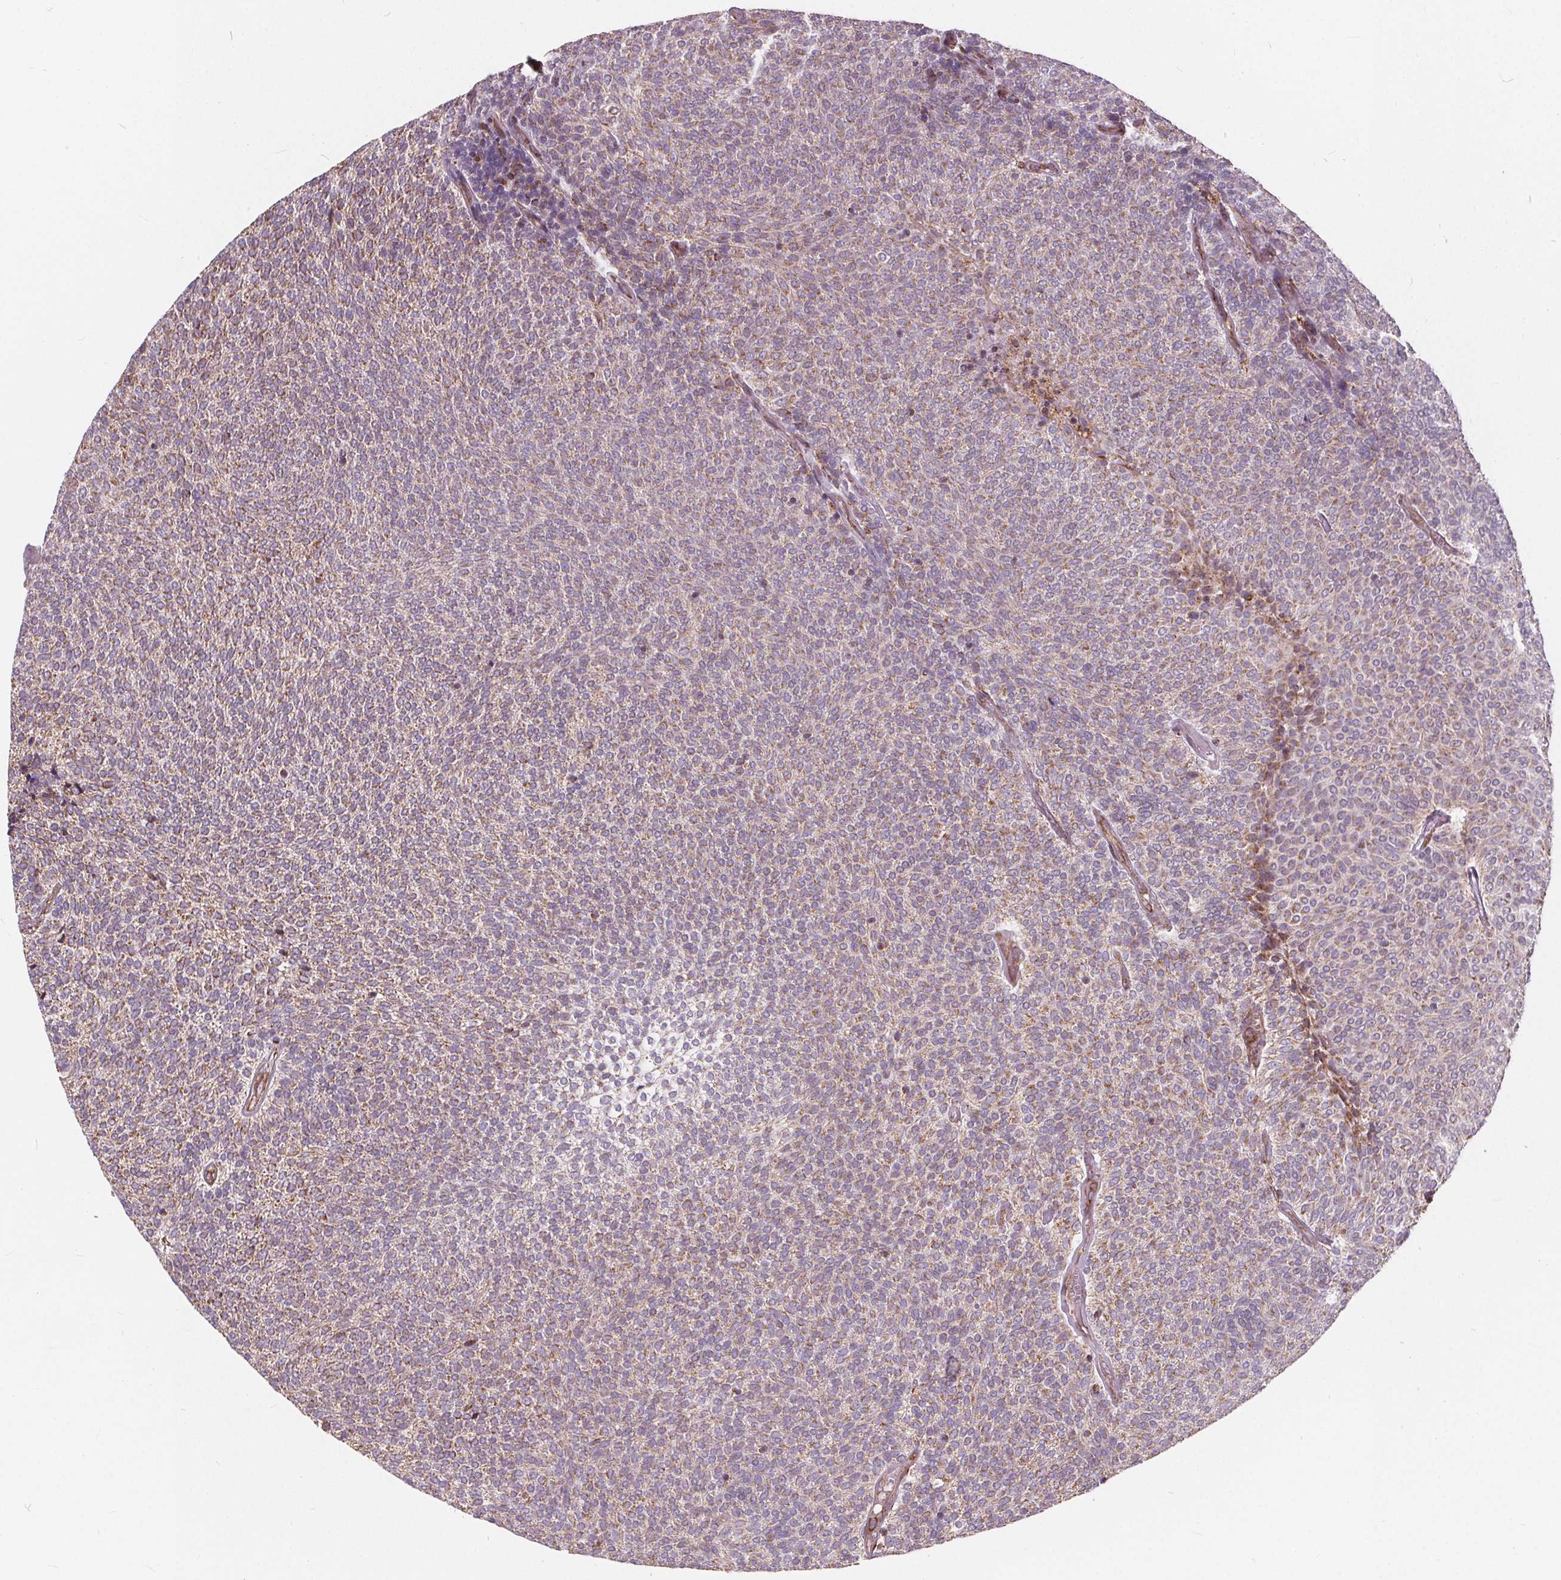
{"staining": {"intensity": "weak", "quantity": "25%-75%", "location": "cytoplasmic/membranous"}, "tissue": "urothelial cancer", "cell_type": "Tumor cells", "image_type": "cancer", "snomed": [{"axis": "morphology", "description": "Urothelial carcinoma, Low grade"}, {"axis": "topography", "description": "Urinary bladder"}], "caption": "Immunohistochemical staining of urothelial cancer reveals low levels of weak cytoplasmic/membranous protein staining in approximately 25%-75% of tumor cells. (DAB (3,3'-diaminobenzidine) IHC with brightfield microscopy, high magnification).", "gene": "PLSCR3", "patient": {"sex": "male", "age": 77}}